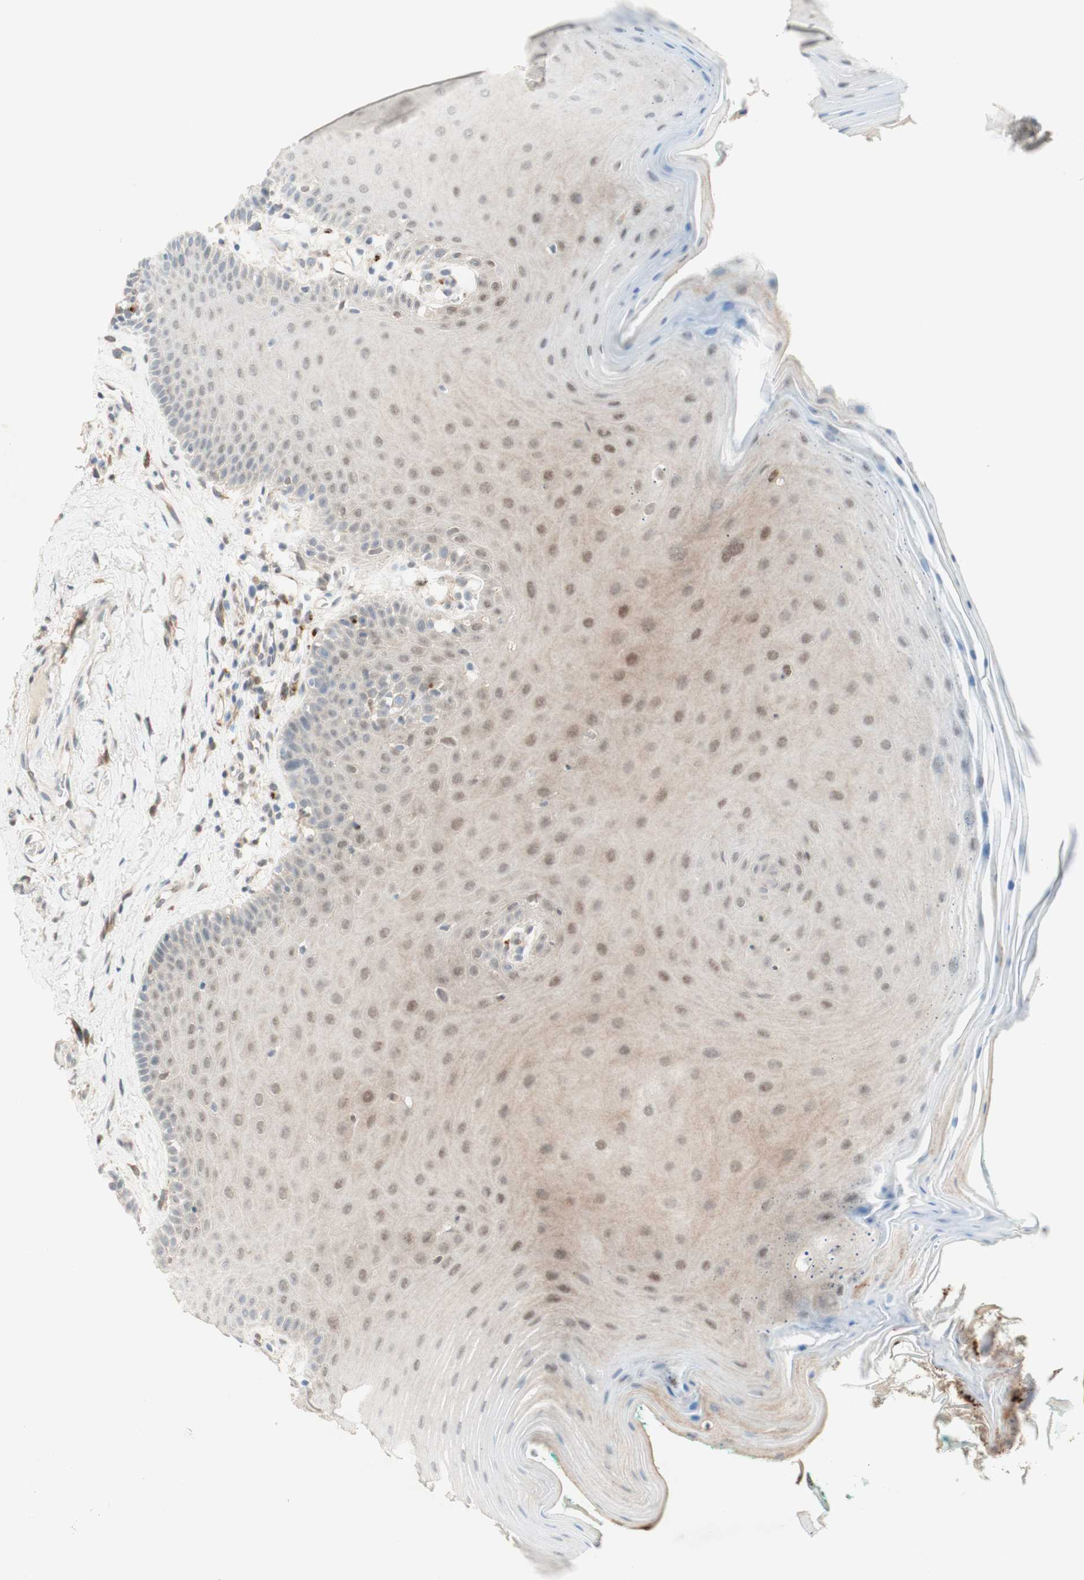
{"staining": {"intensity": "weak", "quantity": ">75%", "location": "cytoplasmic/membranous,nuclear"}, "tissue": "oral mucosa", "cell_type": "Squamous epithelial cells", "image_type": "normal", "snomed": [{"axis": "morphology", "description": "Normal tissue, NOS"}, {"axis": "topography", "description": "Skeletal muscle"}, {"axis": "topography", "description": "Oral tissue"}], "caption": "The image exhibits immunohistochemical staining of benign oral mucosa. There is weak cytoplasmic/membranous,nuclear positivity is present in approximately >75% of squamous epithelial cells.", "gene": "GAPT", "patient": {"sex": "male", "age": 58}}